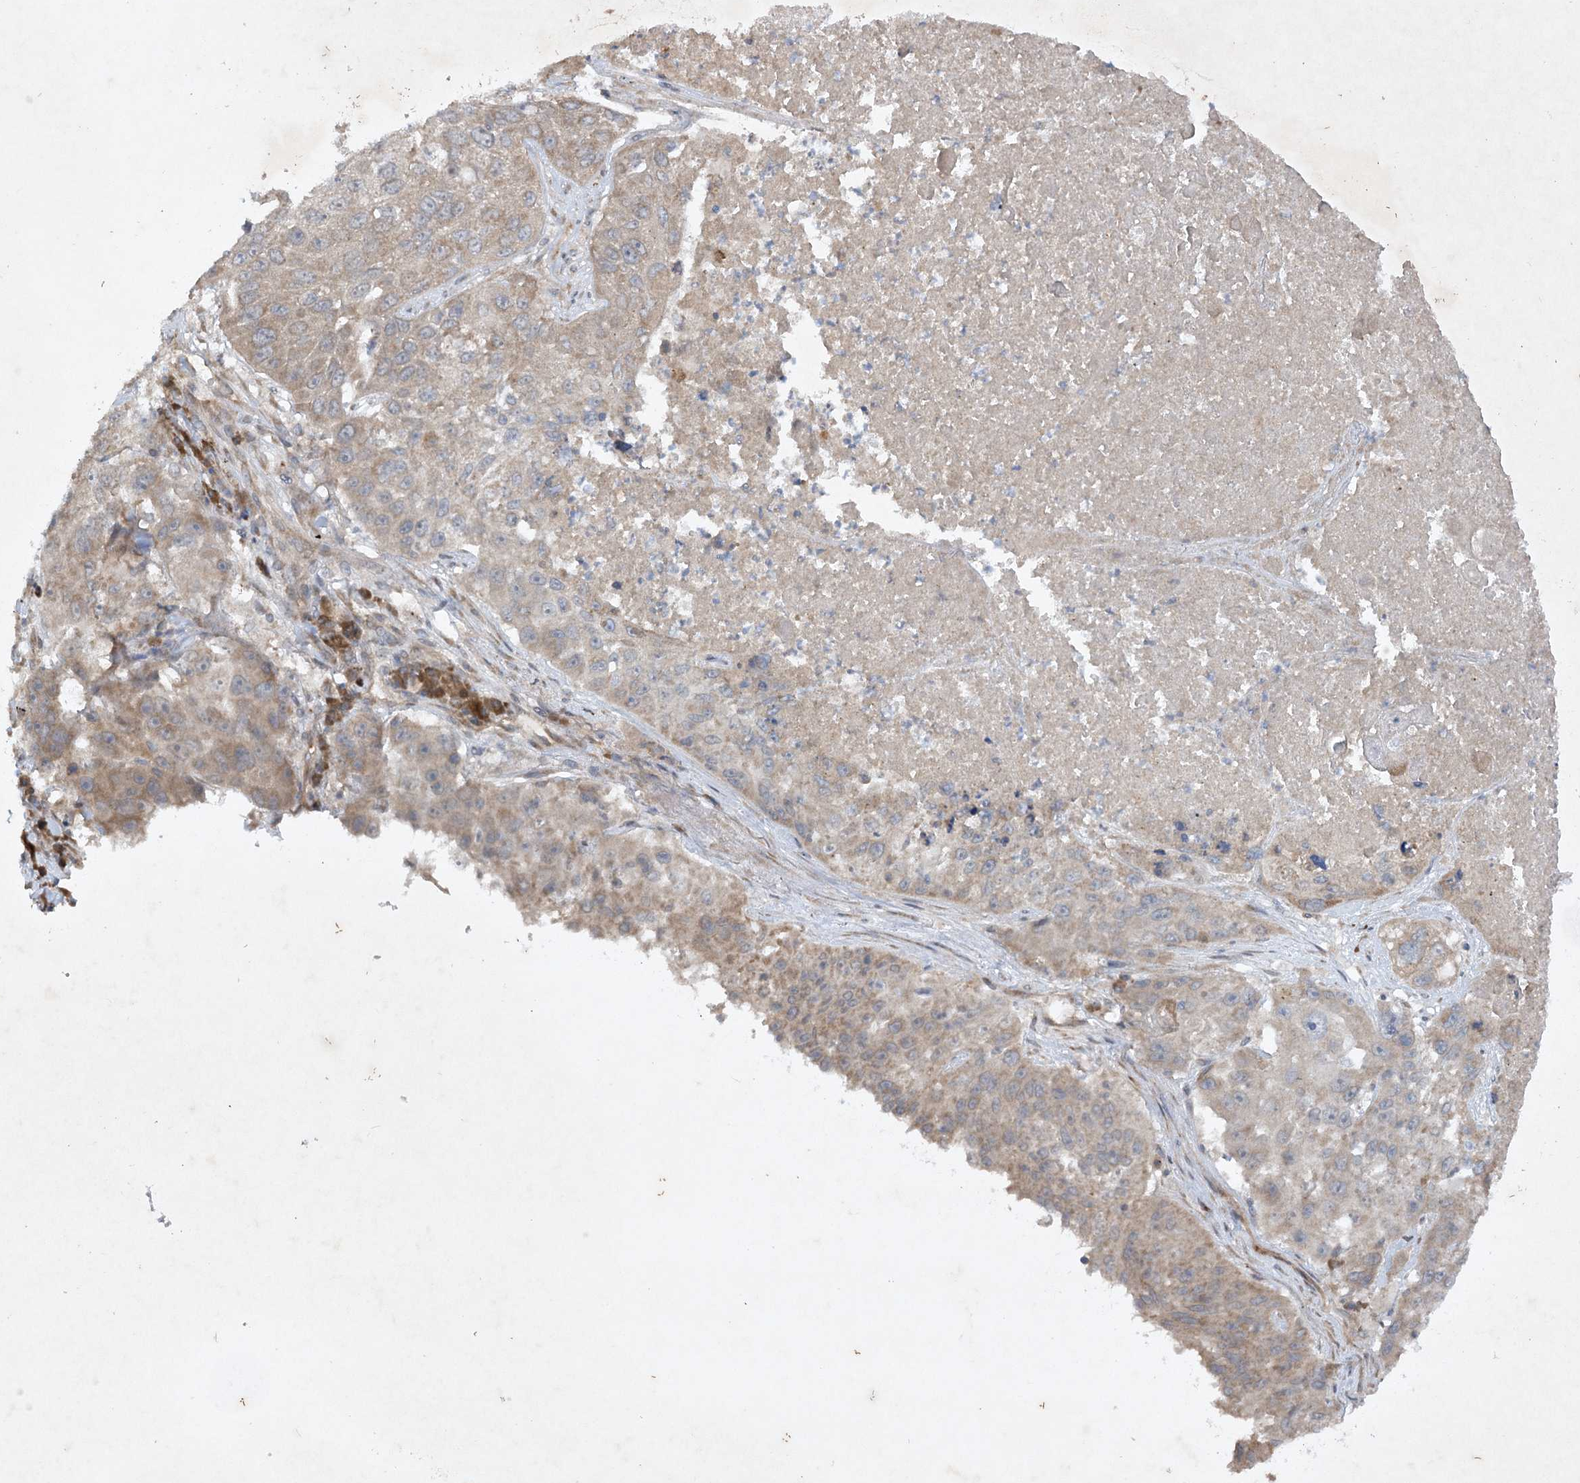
{"staining": {"intensity": "weak", "quantity": "25%-75%", "location": "cytoplasmic/membranous"}, "tissue": "lung cancer", "cell_type": "Tumor cells", "image_type": "cancer", "snomed": [{"axis": "morphology", "description": "Squamous cell carcinoma, NOS"}, {"axis": "topography", "description": "Lung"}], "caption": "Lung squamous cell carcinoma stained with a protein marker demonstrates weak staining in tumor cells.", "gene": "TRAF3IP1", "patient": {"sex": "male", "age": 61}}